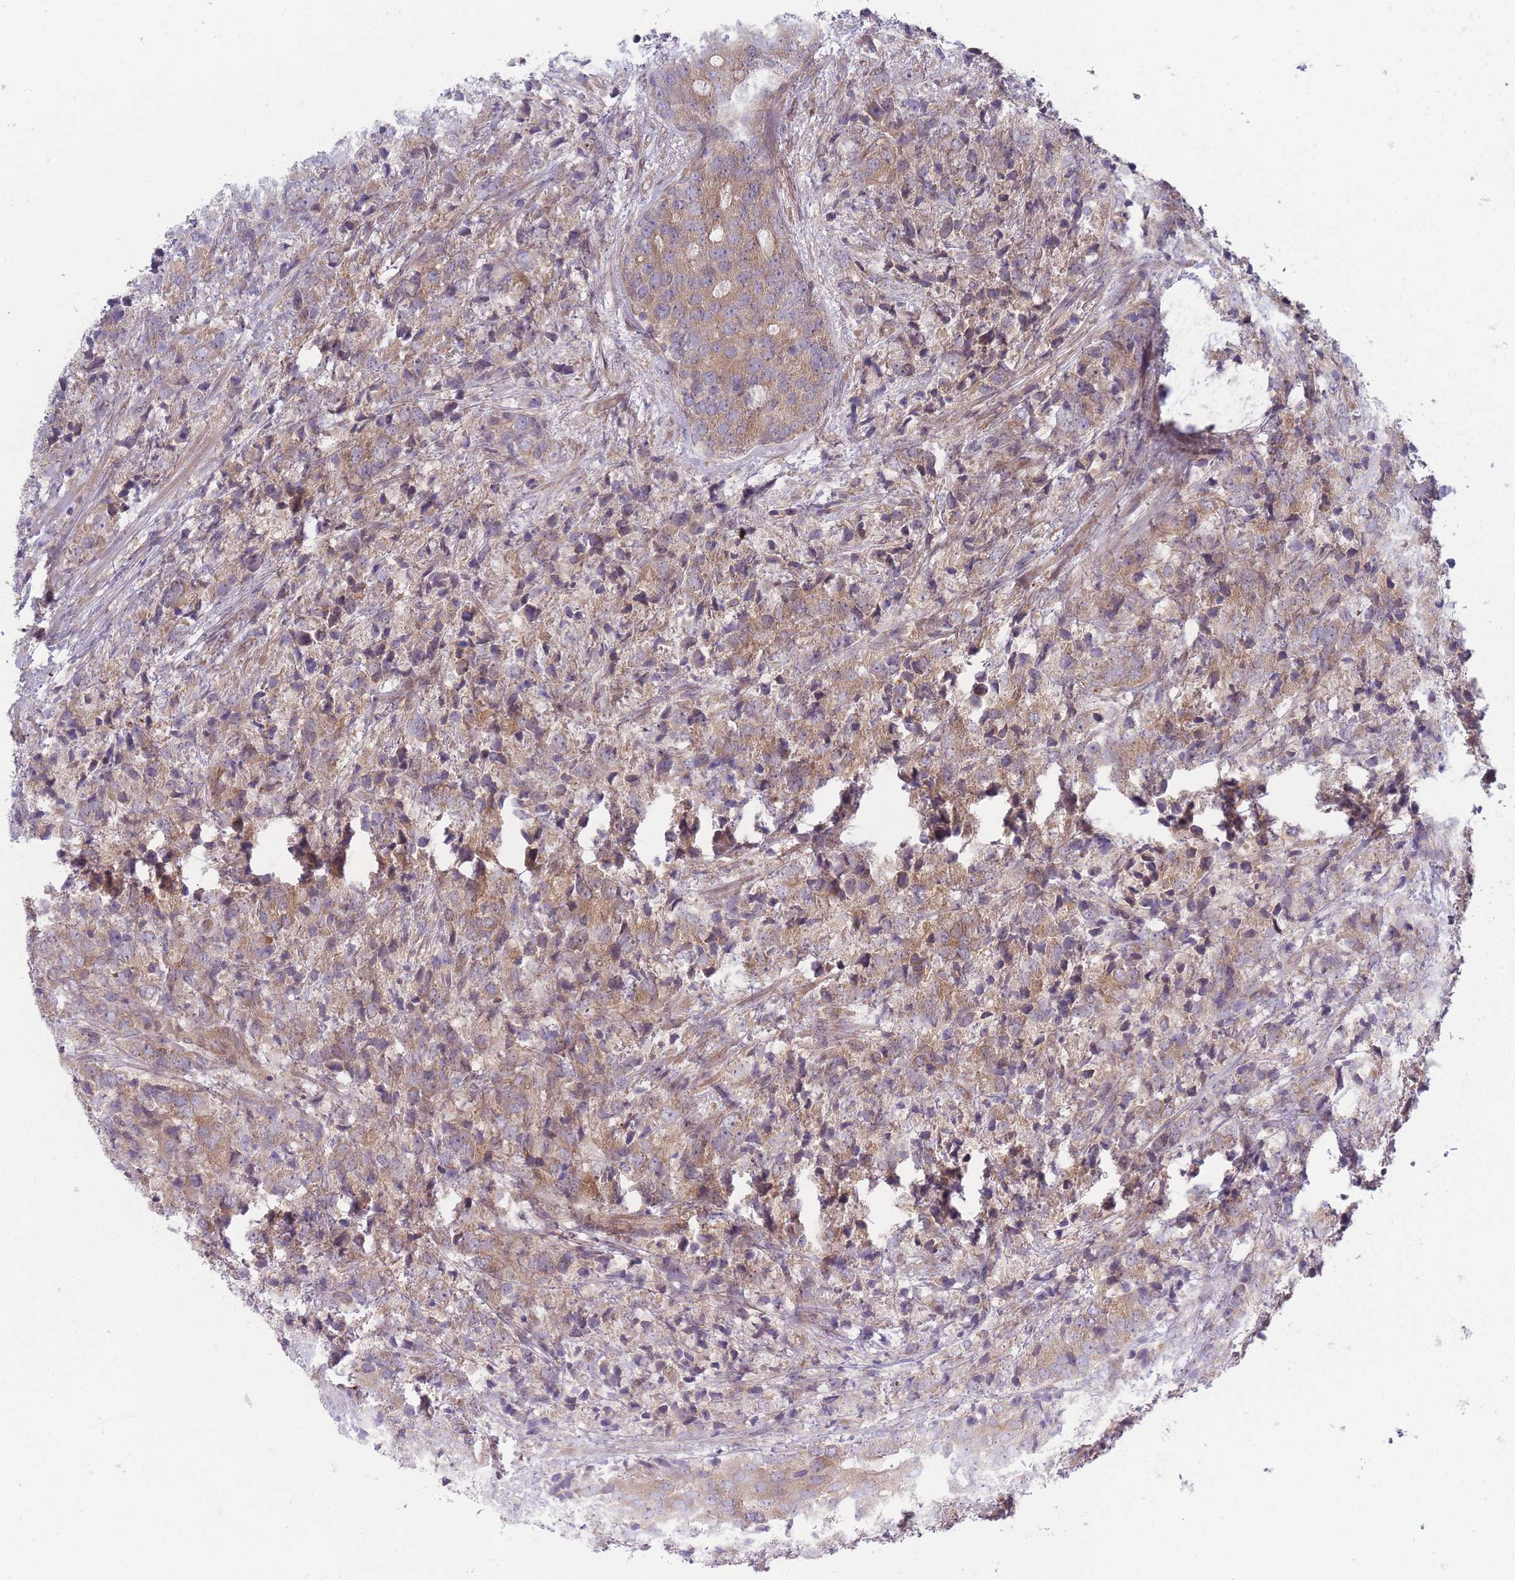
{"staining": {"intensity": "moderate", "quantity": ">75%", "location": "cytoplasmic/membranous"}, "tissue": "prostate cancer", "cell_type": "Tumor cells", "image_type": "cancer", "snomed": [{"axis": "morphology", "description": "Adenocarcinoma, High grade"}, {"axis": "topography", "description": "Prostate"}], "caption": "Brown immunohistochemical staining in human prostate cancer (high-grade adenocarcinoma) demonstrates moderate cytoplasmic/membranous positivity in about >75% of tumor cells. (DAB (3,3'-diaminobenzidine) IHC with brightfield microscopy, high magnification).", "gene": "VRK2", "patient": {"sex": "male", "age": 62}}